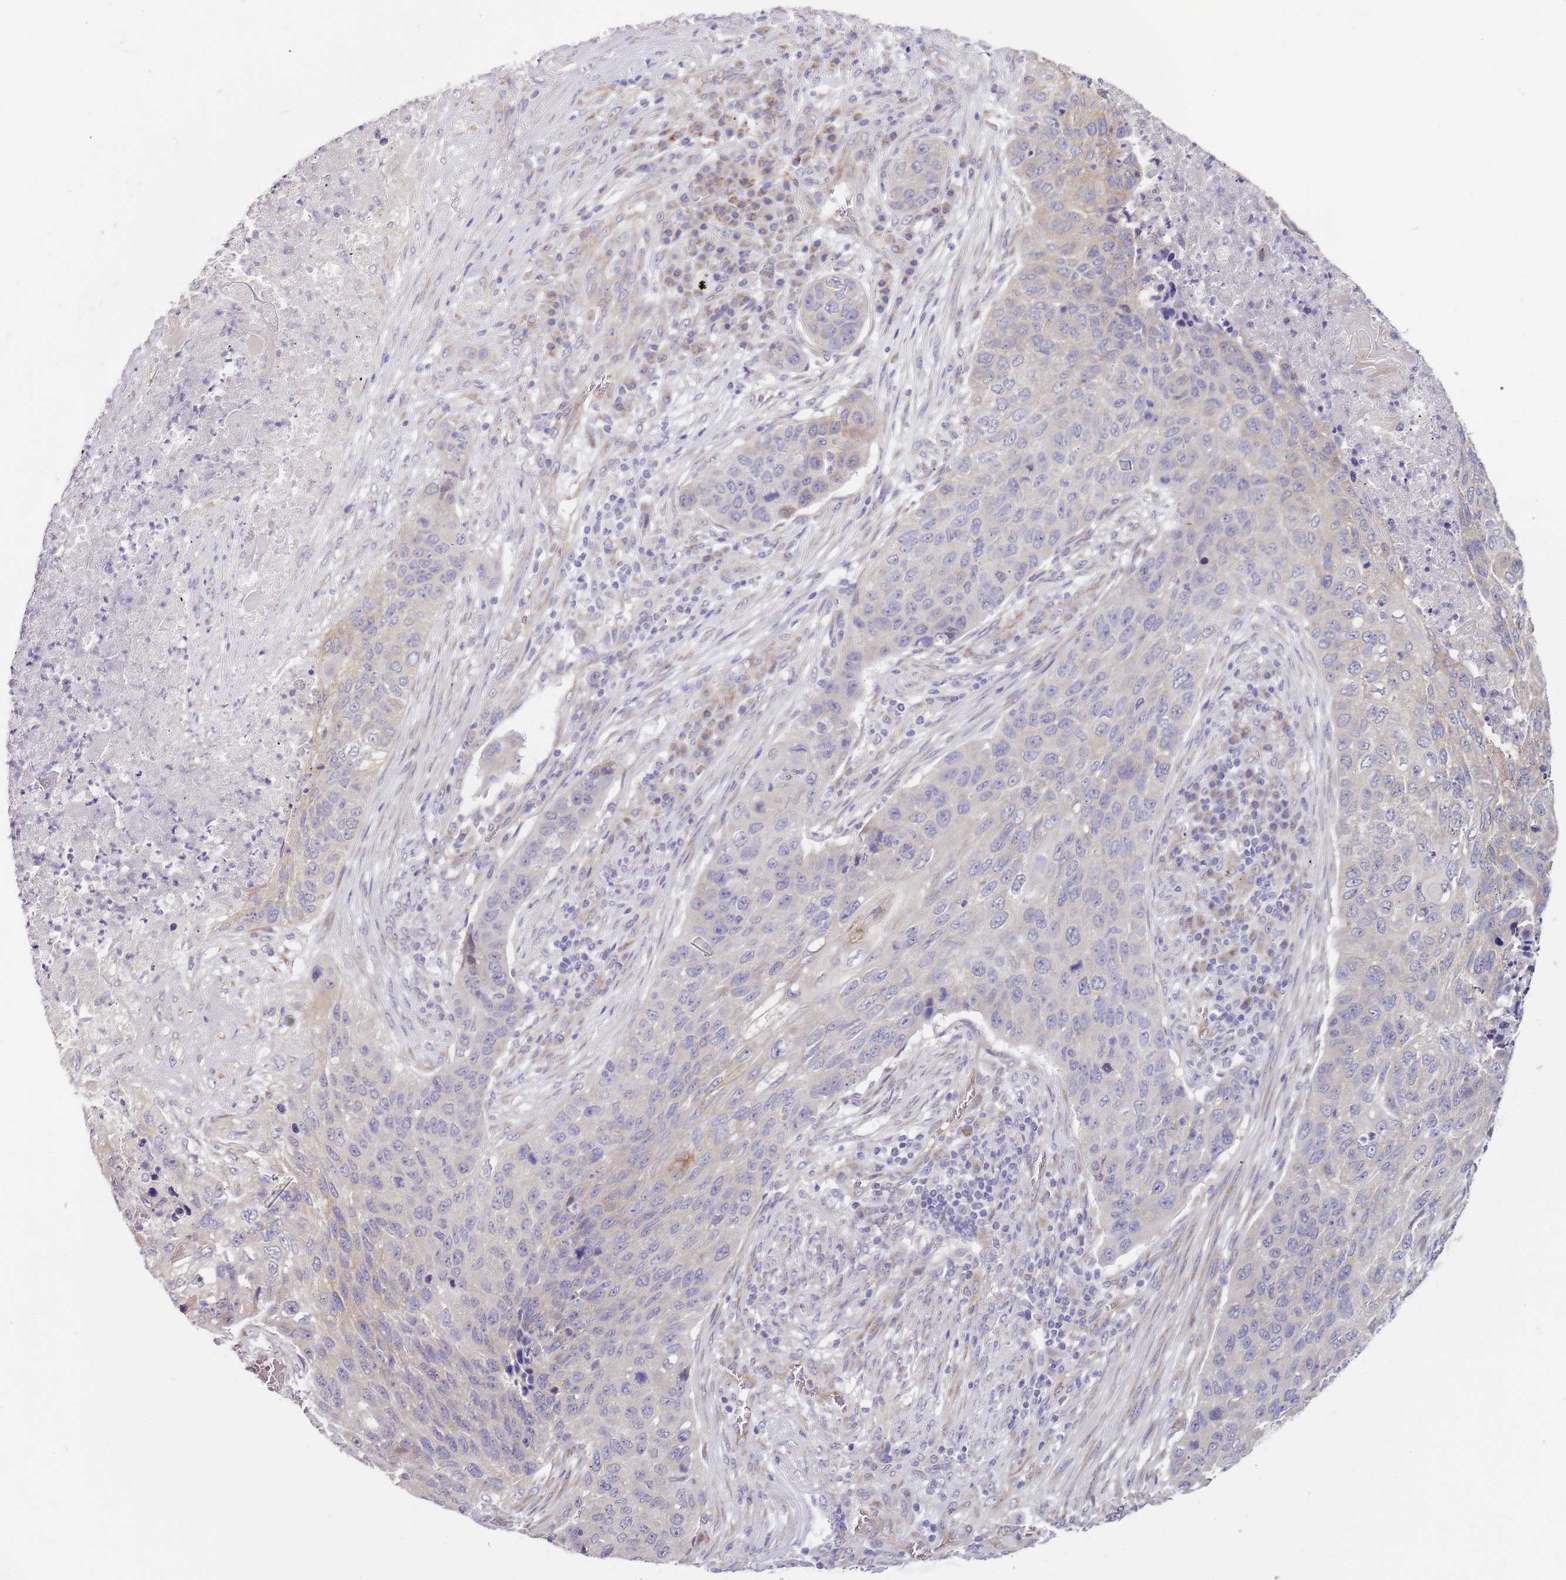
{"staining": {"intensity": "moderate", "quantity": "<25%", "location": "cytoplasmic/membranous"}, "tissue": "lung cancer", "cell_type": "Tumor cells", "image_type": "cancer", "snomed": [{"axis": "morphology", "description": "Squamous cell carcinoma, NOS"}, {"axis": "topography", "description": "Lung"}], "caption": "Immunohistochemistry (DAB (3,3'-diaminobenzidine)) staining of human squamous cell carcinoma (lung) exhibits moderate cytoplasmic/membranous protein expression in approximately <25% of tumor cells.", "gene": "TBC1D9", "patient": {"sex": "female", "age": 63}}